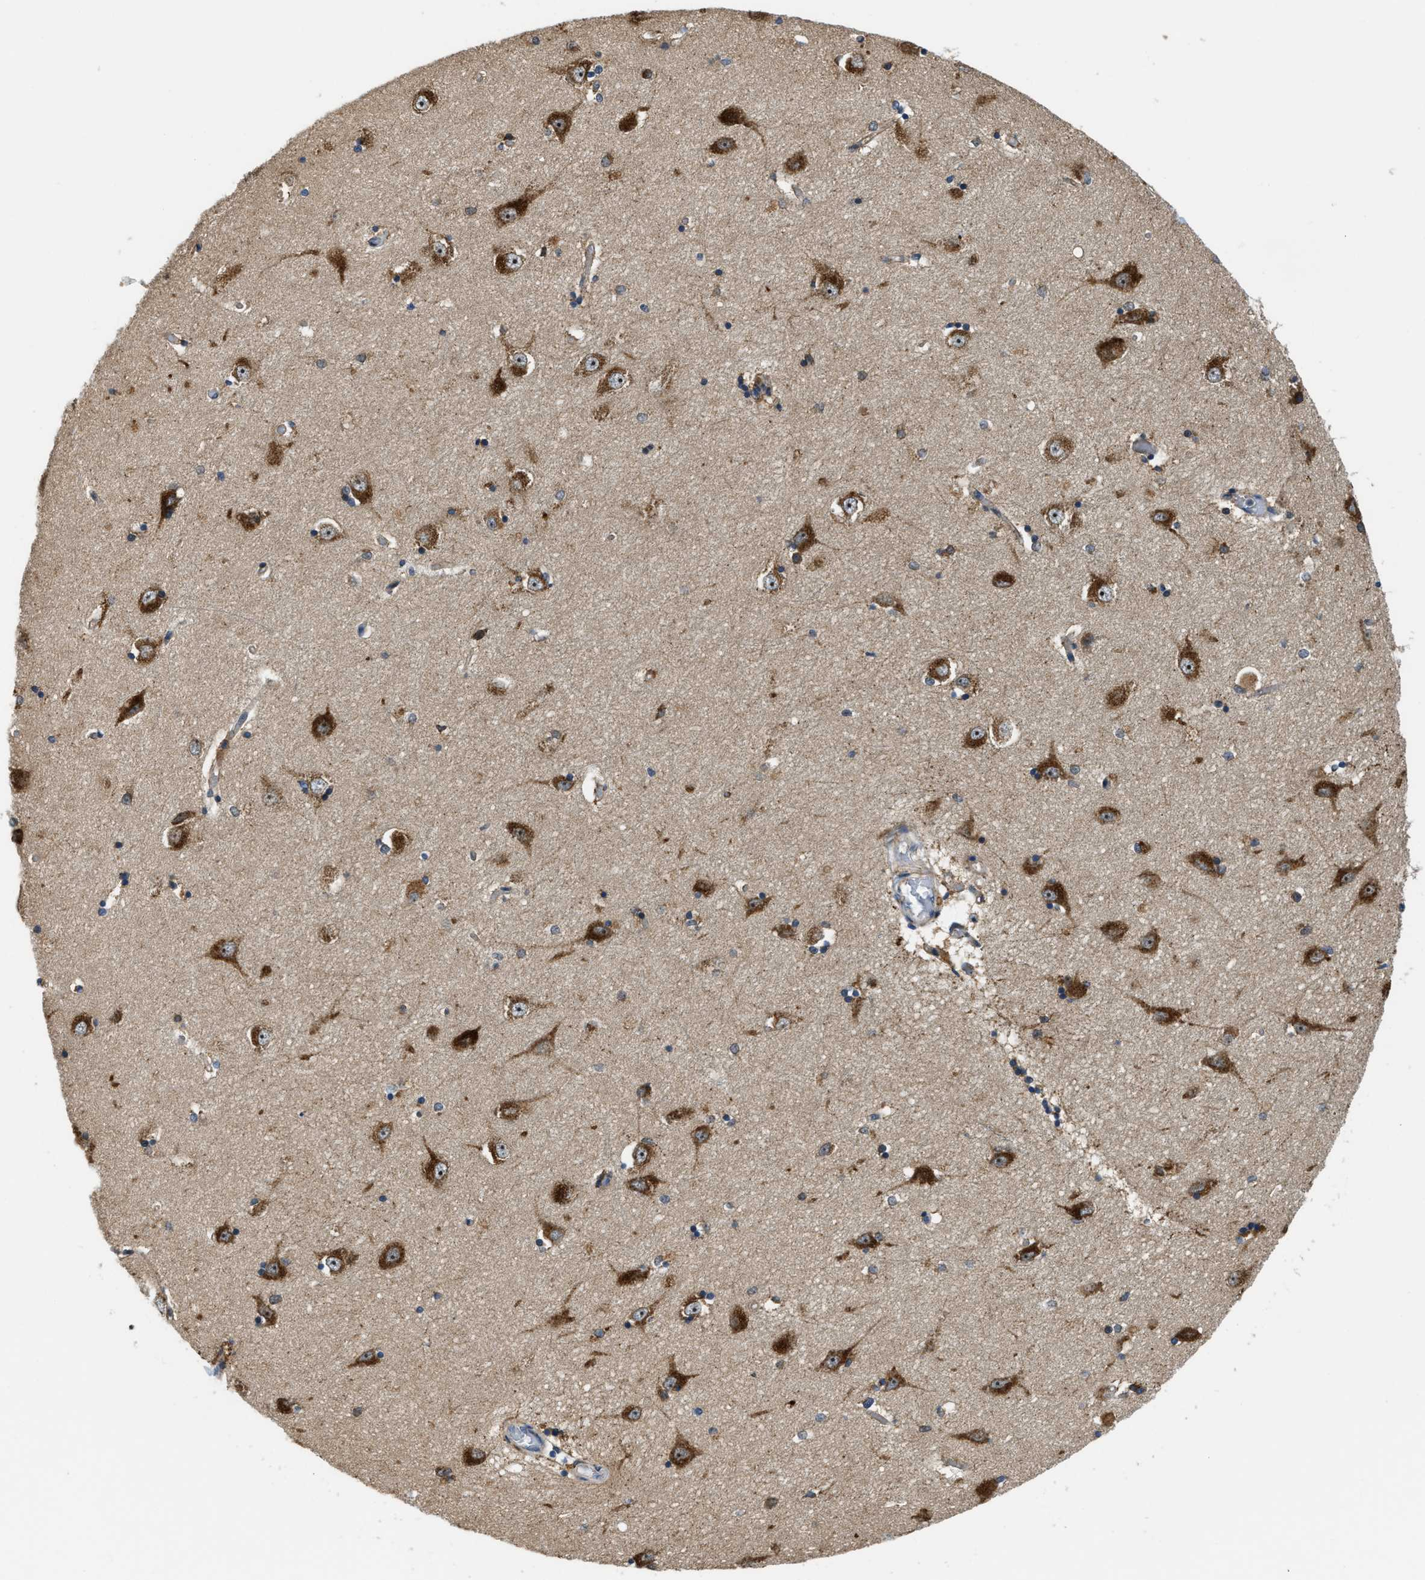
{"staining": {"intensity": "weak", "quantity": ">75%", "location": "cytoplasmic/membranous"}, "tissue": "hippocampus", "cell_type": "Glial cells", "image_type": "normal", "snomed": [{"axis": "morphology", "description": "Normal tissue, NOS"}, {"axis": "topography", "description": "Hippocampus"}], "caption": "Hippocampus stained for a protein (brown) displays weak cytoplasmic/membranous positive expression in about >75% of glial cells.", "gene": "STARD3NL", "patient": {"sex": "male", "age": 45}}